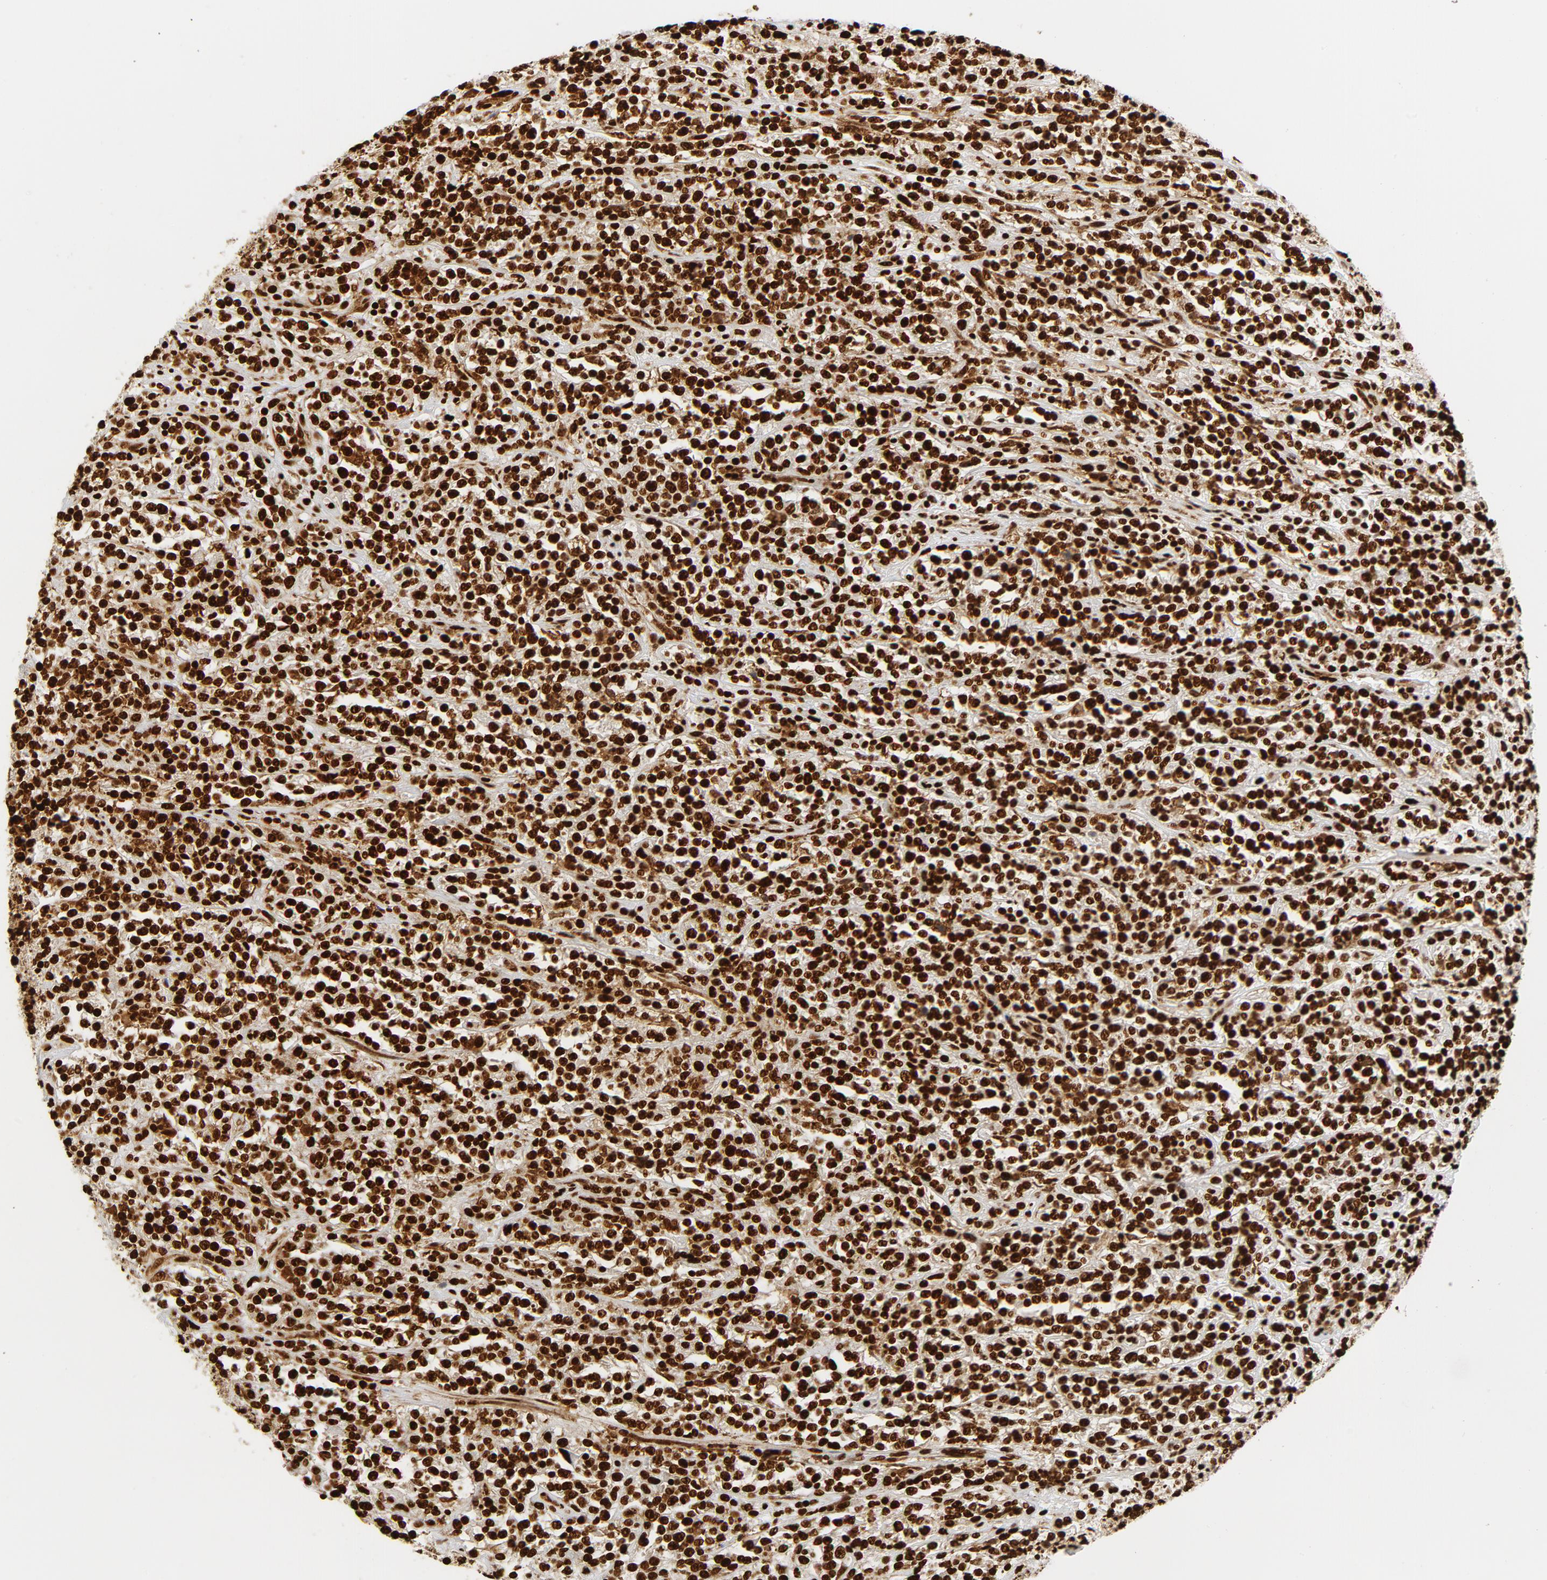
{"staining": {"intensity": "strong", "quantity": ">75%", "location": "nuclear"}, "tissue": "lymphoma", "cell_type": "Tumor cells", "image_type": "cancer", "snomed": [{"axis": "morphology", "description": "Malignant lymphoma, non-Hodgkin's type, High grade"}, {"axis": "topography", "description": "Soft tissue"}], "caption": "Protein staining reveals strong nuclear expression in approximately >75% of tumor cells in malignant lymphoma, non-Hodgkin's type (high-grade).", "gene": "XRCC6", "patient": {"sex": "male", "age": 18}}